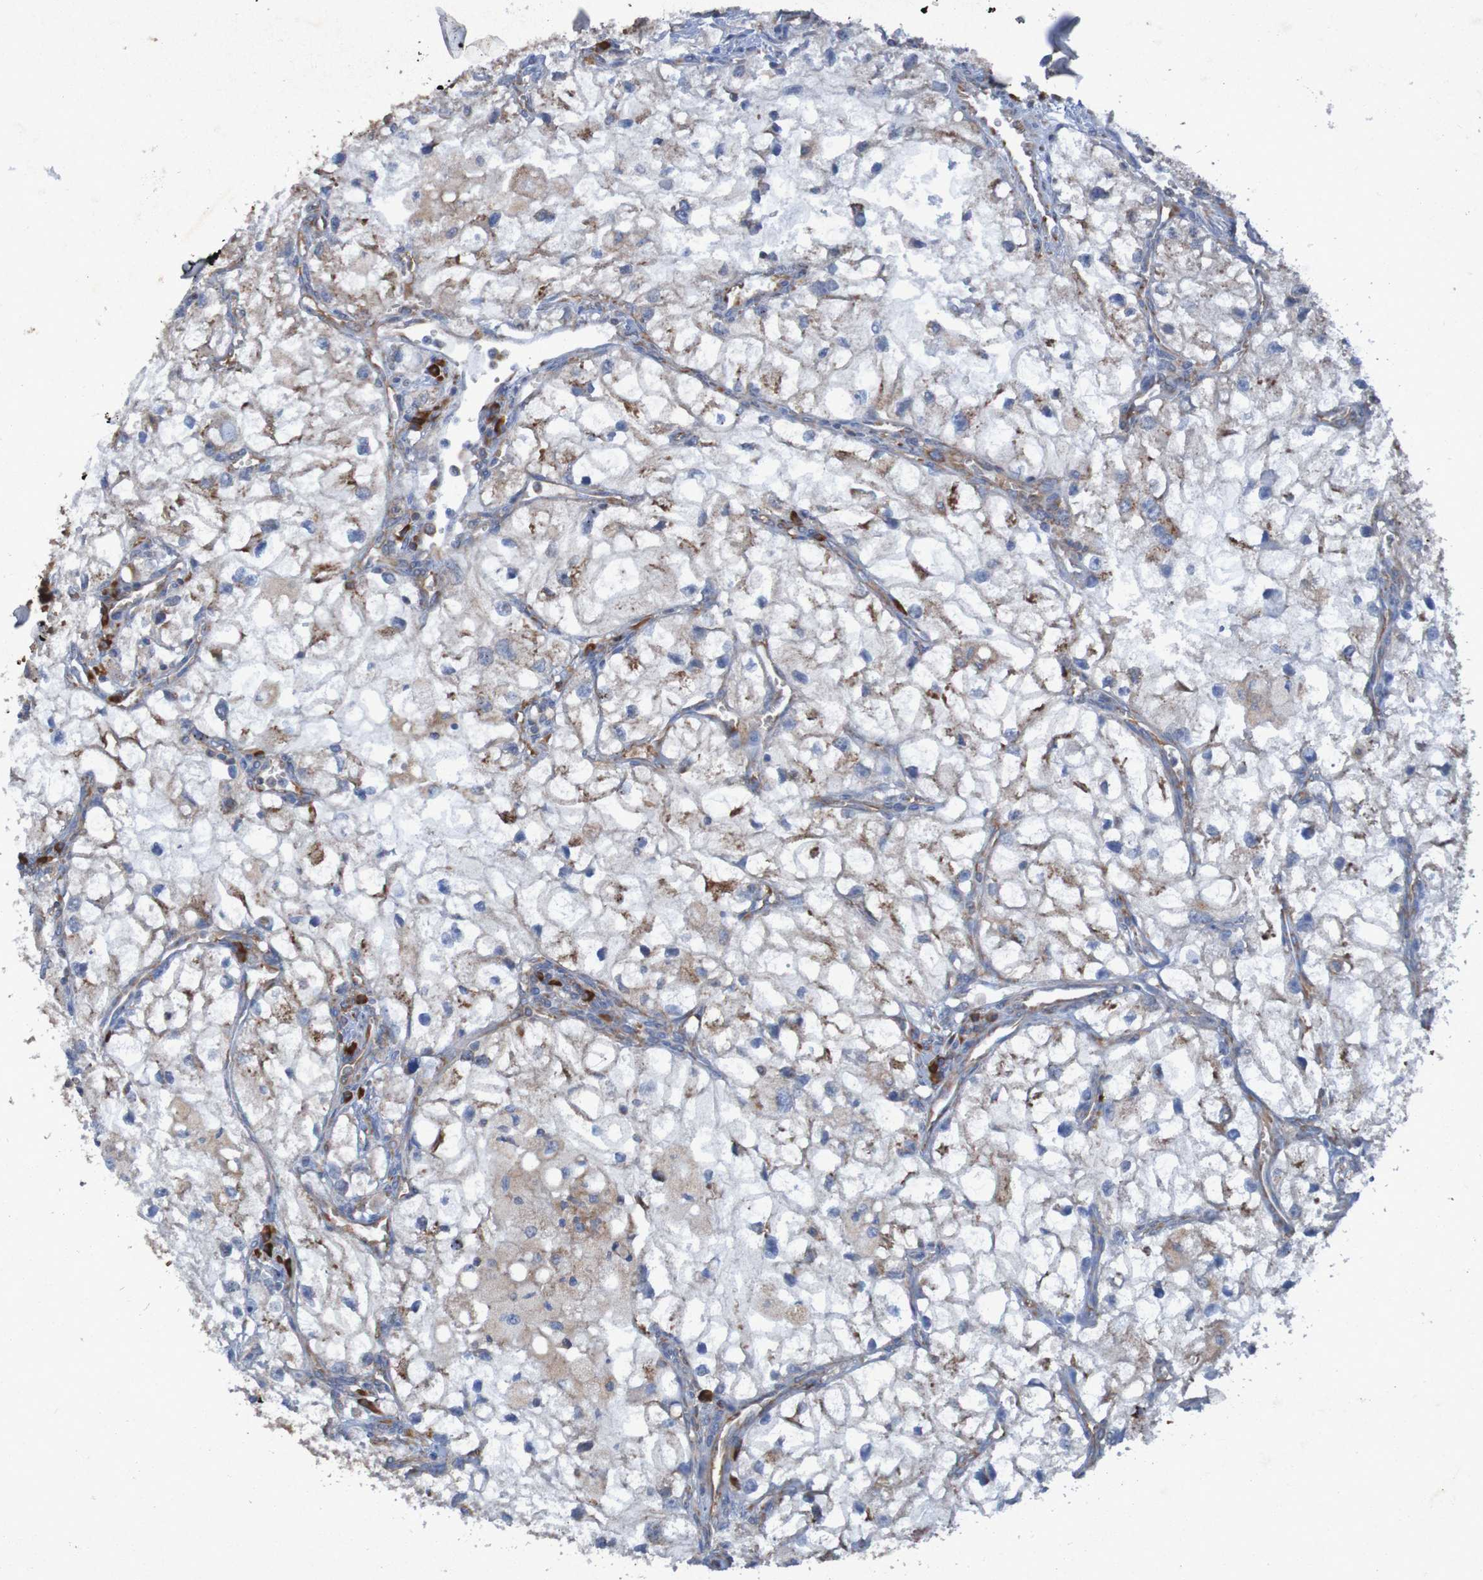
{"staining": {"intensity": "weak", "quantity": "25%-75%", "location": "cytoplasmic/membranous"}, "tissue": "renal cancer", "cell_type": "Tumor cells", "image_type": "cancer", "snomed": [{"axis": "morphology", "description": "Adenocarcinoma, NOS"}, {"axis": "topography", "description": "Kidney"}], "caption": "Protein staining of adenocarcinoma (renal) tissue displays weak cytoplasmic/membranous expression in approximately 25%-75% of tumor cells. The protein of interest is stained brown, and the nuclei are stained in blue (DAB IHC with brightfield microscopy, high magnification).", "gene": "RPL10", "patient": {"sex": "female", "age": 70}}